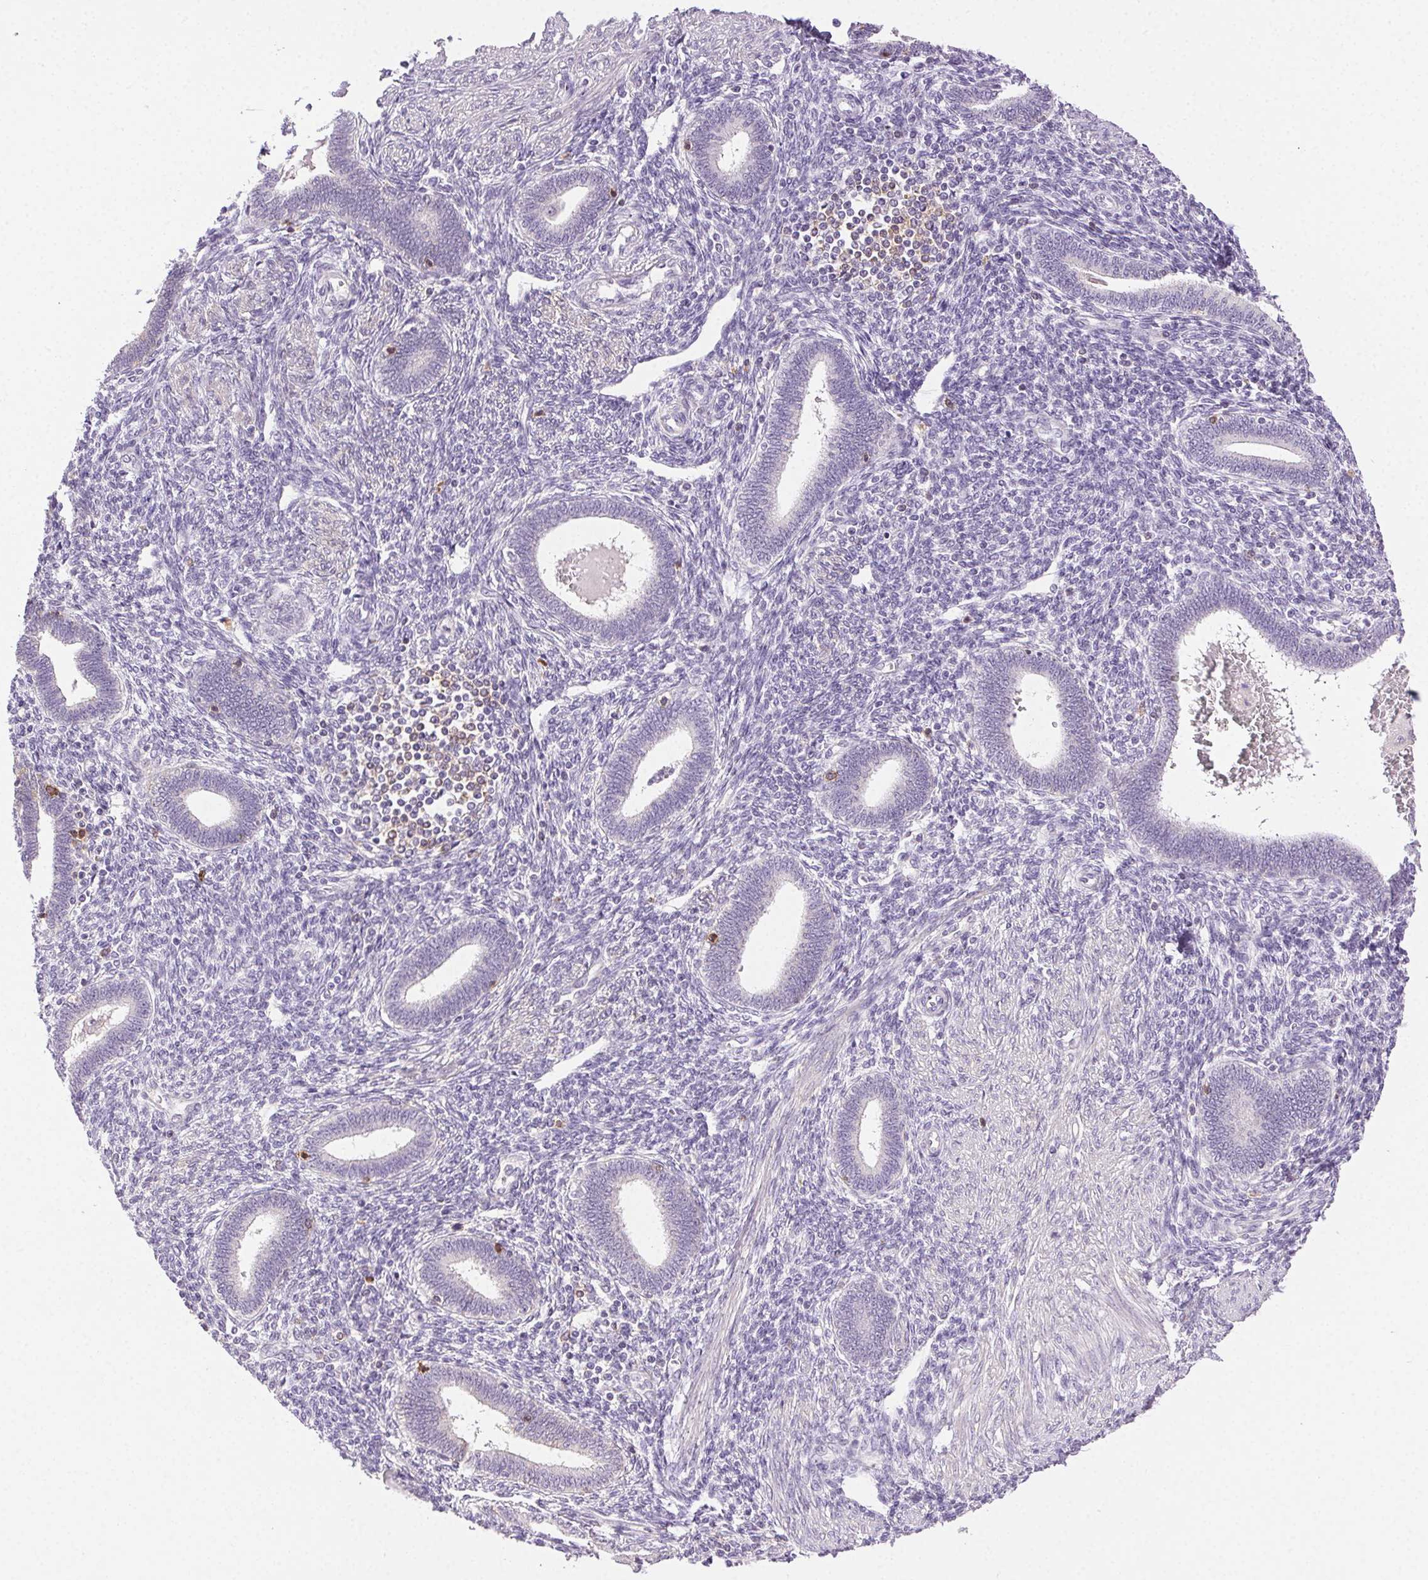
{"staining": {"intensity": "negative", "quantity": "none", "location": "none"}, "tissue": "endometrium", "cell_type": "Cells in endometrial stroma", "image_type": "normal", "snomed": [{"axis": "morphology", "description": "Normal tissue, NOS"}, {"axis": "topography", "description": "Endometrium"}], "caption": "A histopathology image of endometrium stained for a protein displays no brown staining in cells in endometrial stroma. (IHC, brightfield microscopy, high magnification).", "gene": "AKAP5", "patient": {"sex": "female", "age": 42}}